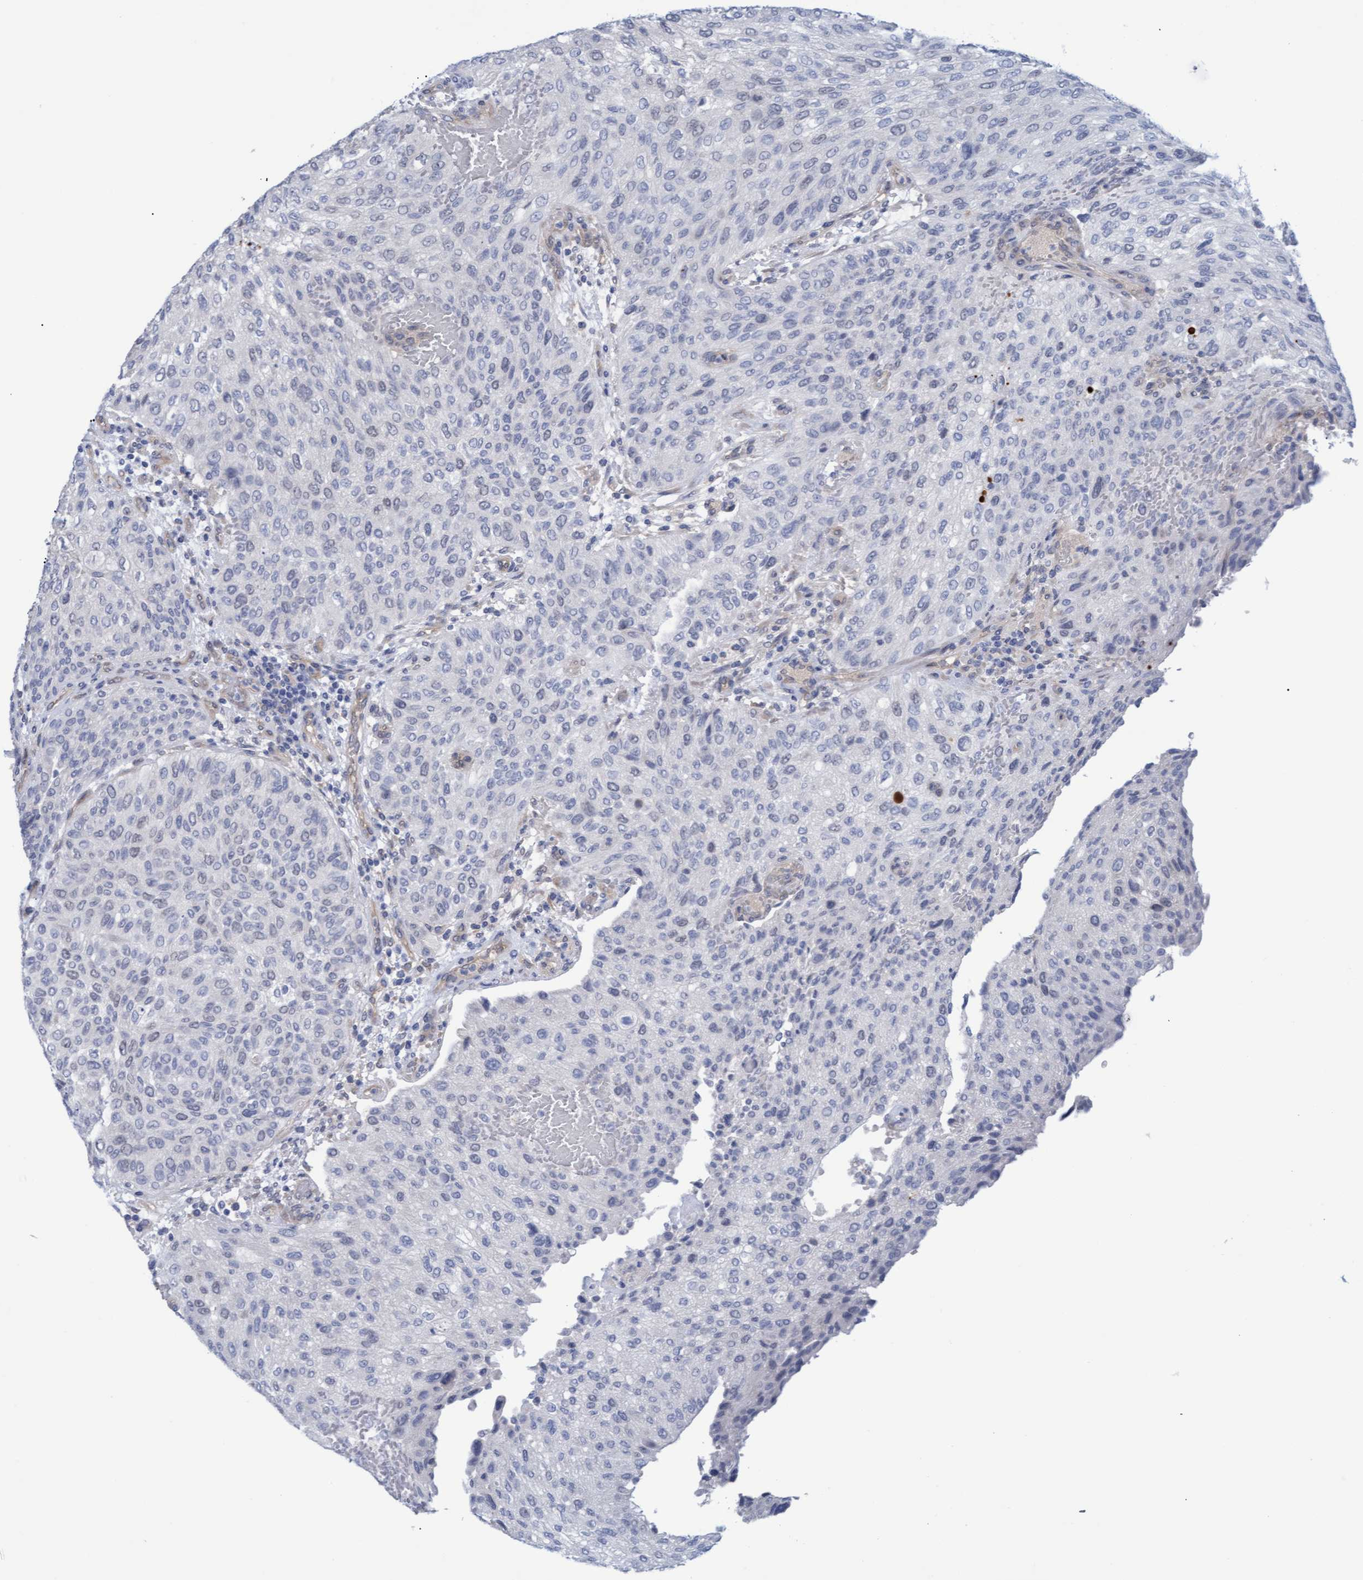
{"staining": {"intensity": "negative", "quantity": "none", "location": "none"}, "tissue": "urothelial cancer", "cell_type": "Tumor cells", "image_type": "cancer", "snomed": [{"axis": "morphology", "description": "Urothelial carcinoma, Low grade"}, {"axis": "morphology", "description": "Urothelial carcinoma, High grade"}, {"axis": "topography", "description": "Urinary bladder"}], "caption": "Urothelial cancer was stained to show a protein in brown. There is no significant positivity in tumor cells. (Brightfield microscopy of DAB (3,3'-diaminobenzidine) immunohistochemistry at high magnification).", "gene": "STXBP1", "patient": {"sex": "male", "age": 35}}